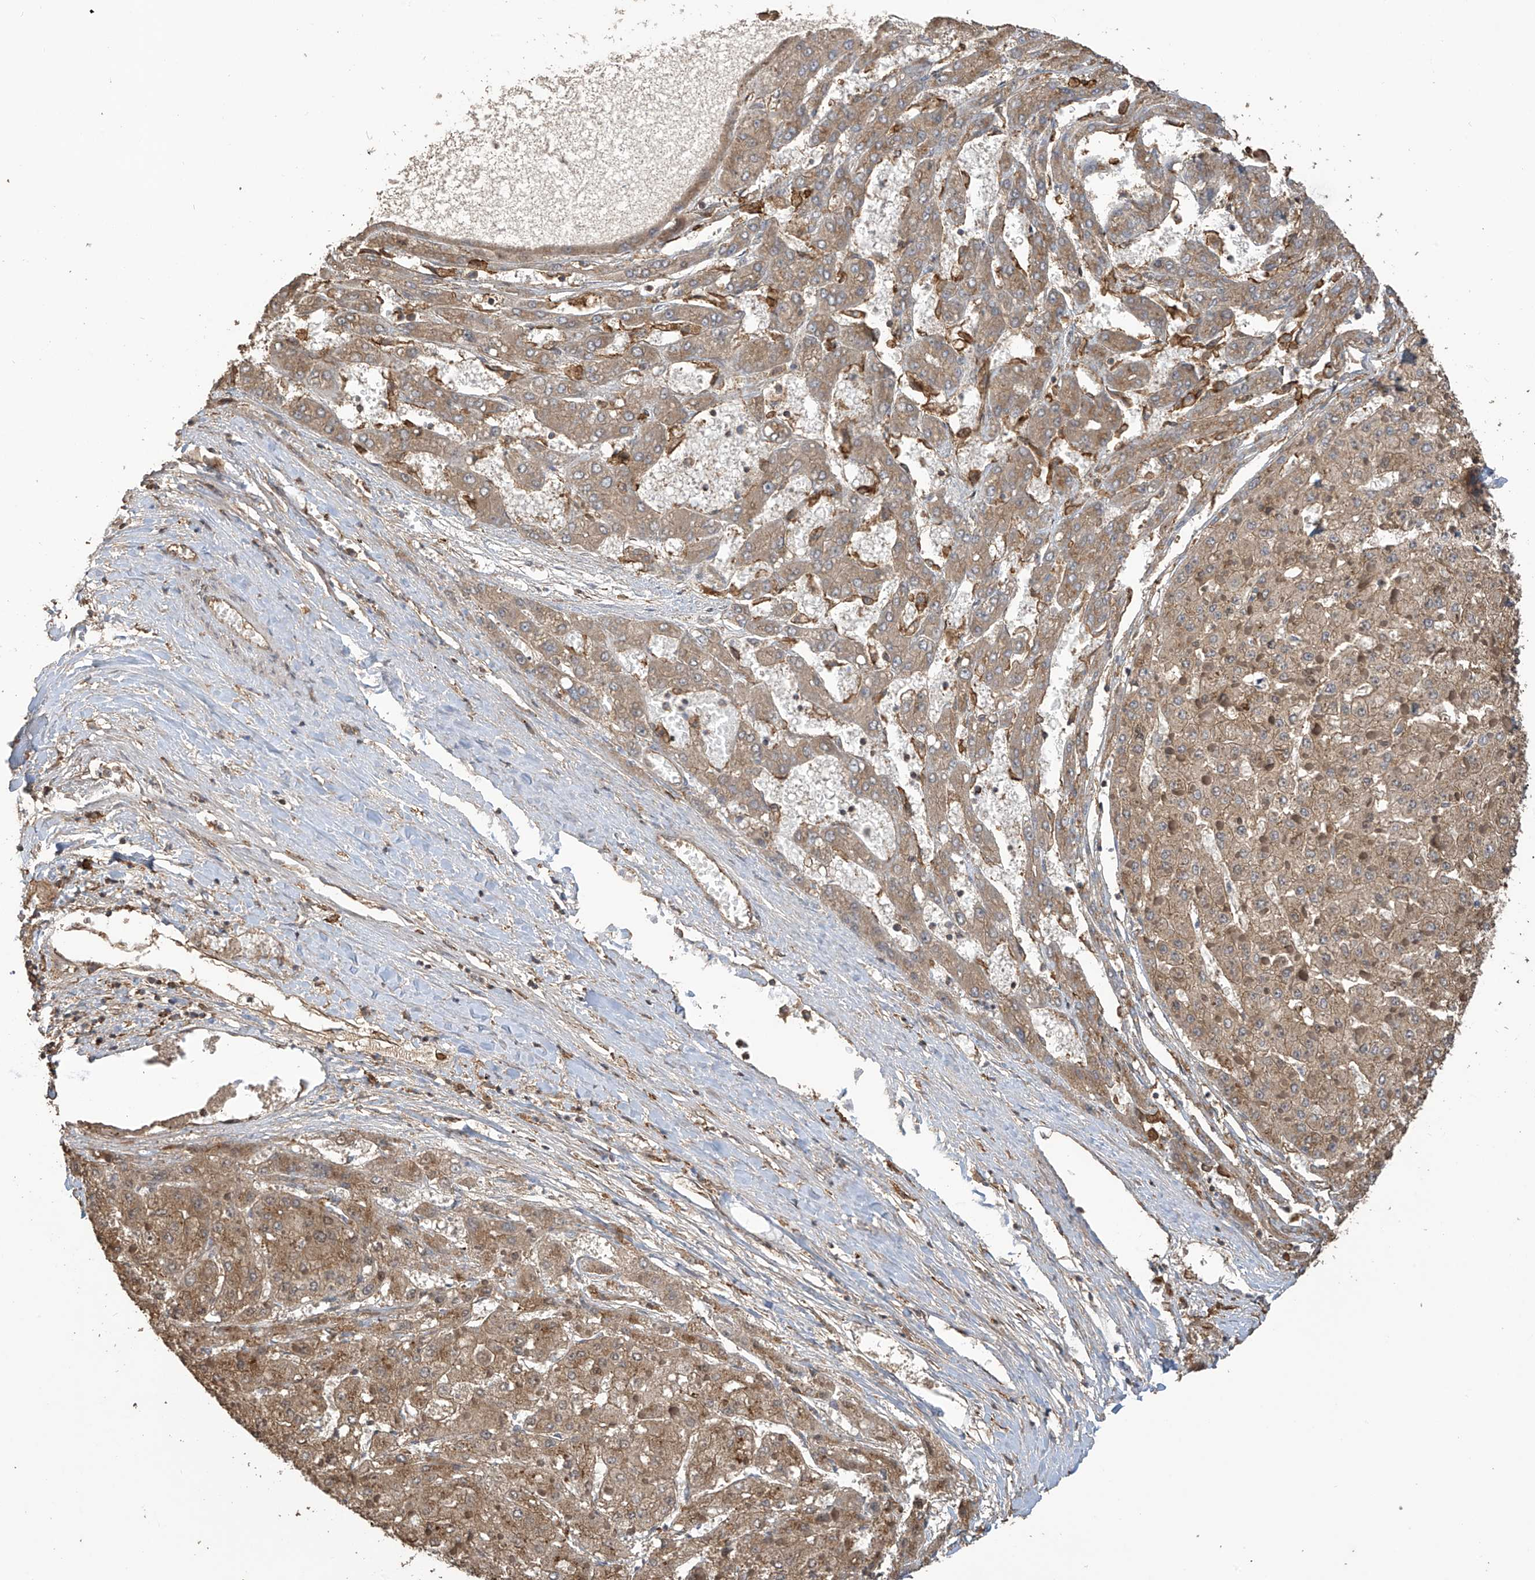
{"staining": {"intensity": "moderate", "quantity": ">75%", "location": "cytoplasmic/membranous"}, "tissue": "liver cancer", "cell_type": "Tumor cells", "image_type": "cancer", "snomed": [{"axis": "morphology", "description": "Carcinoma, Hepatocellular, NOS"}, {"axis": "topography", "description": "Liver"}], "caption": "Liver cancer (hepatocellular carcinoma) stained for a protein (brown) shows moderate cytoplasmic/membranous positive positivity in about >75% of tumor cells.", "gene": "COX10", "patient": {"sex": "female", "age": 73}}